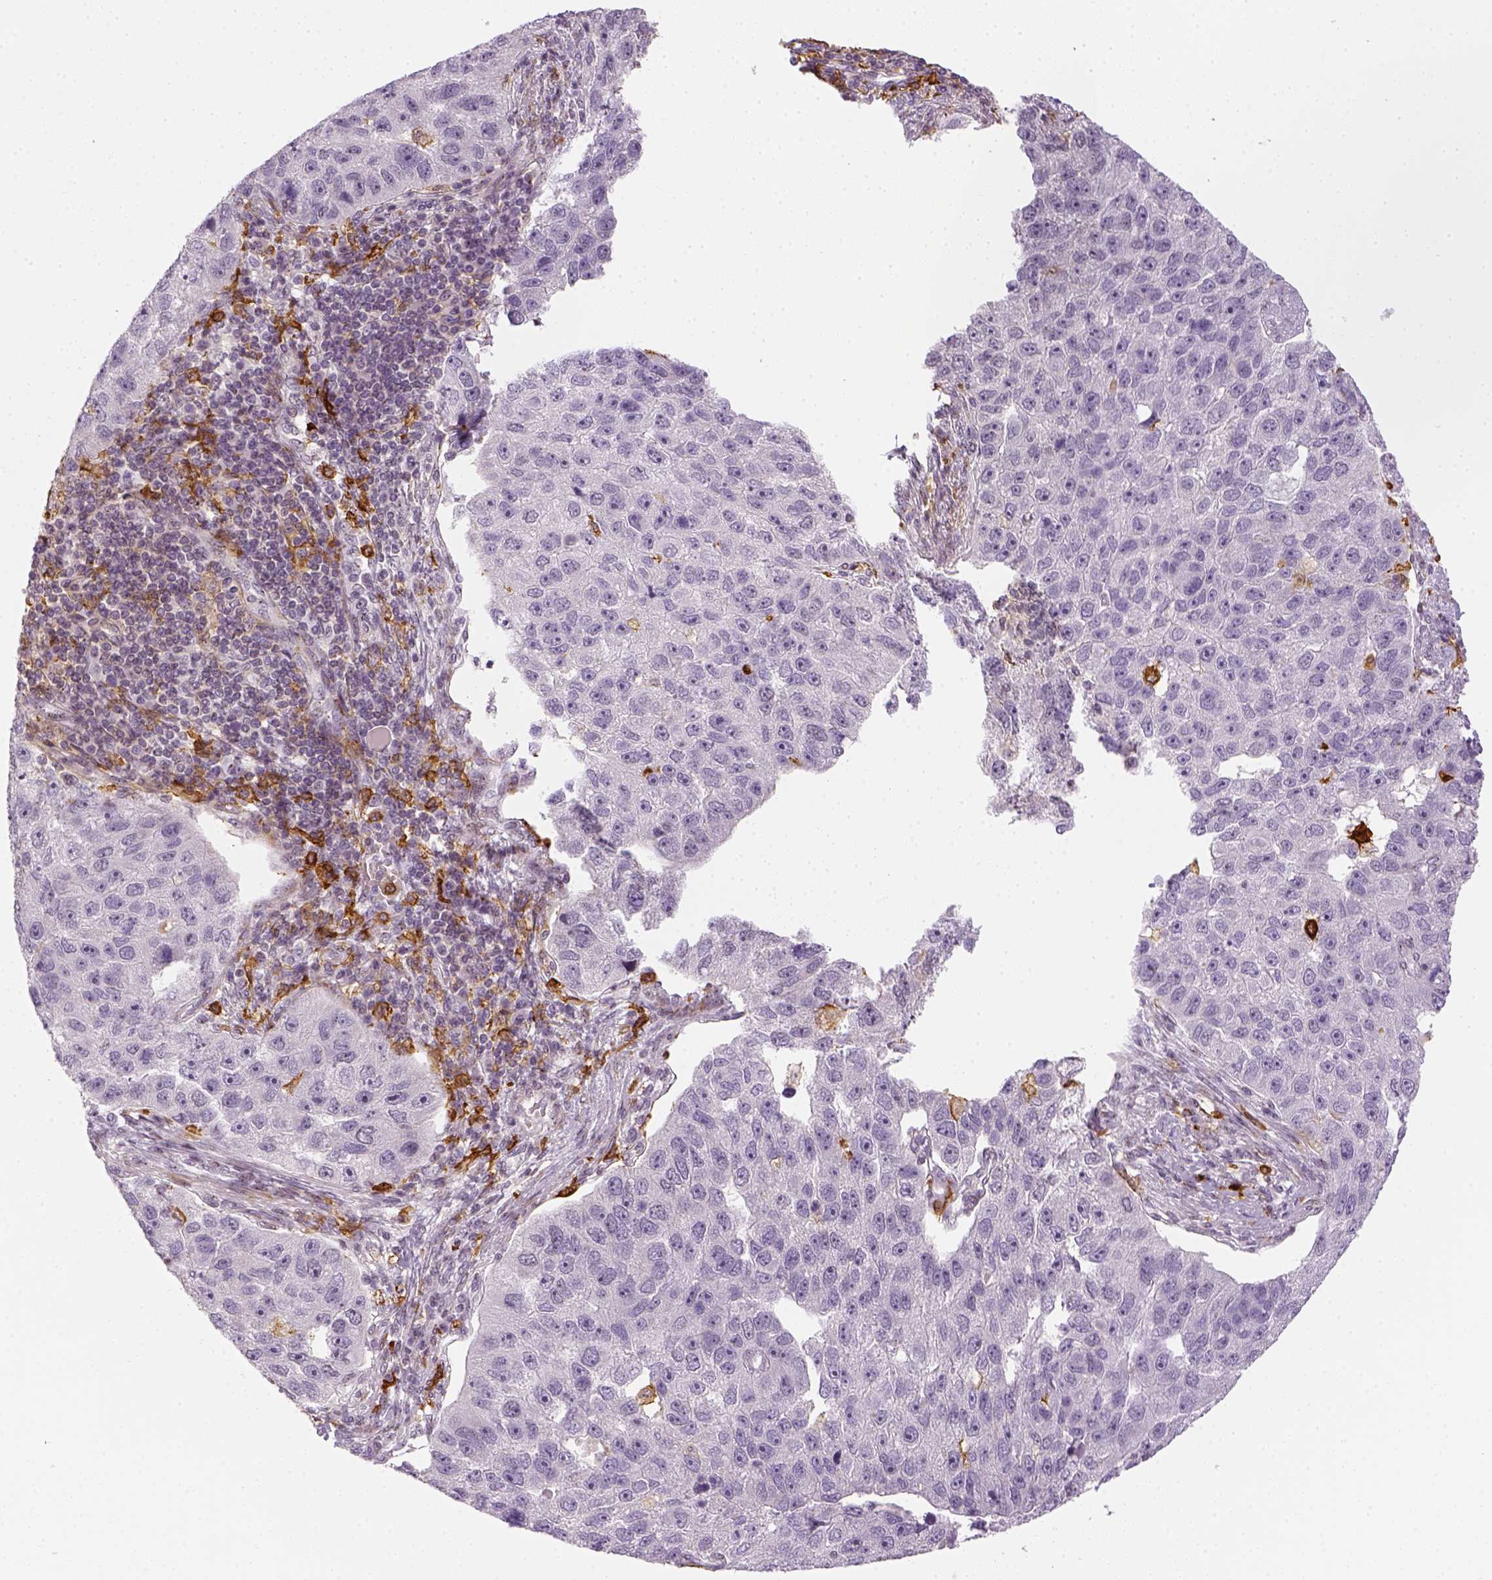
{"staining": {"intensity": "negative", "quantity": "none", "location": "none"}, "tissue": "pancreatic cancer", "cell_type": "Tumor cells", "image_type": "cancer", "snomed": [{"axis": "morphology", "description": "Adenocarcinoma, NOS"}, {"axis": "topography", "description": "Pancreas"}], "caption": "Tumor cells are negative for protein expression in human adenocarcinoma (pancreatic).", "gene": "CD14", "patient": {"sex": "female", "age": 61}}